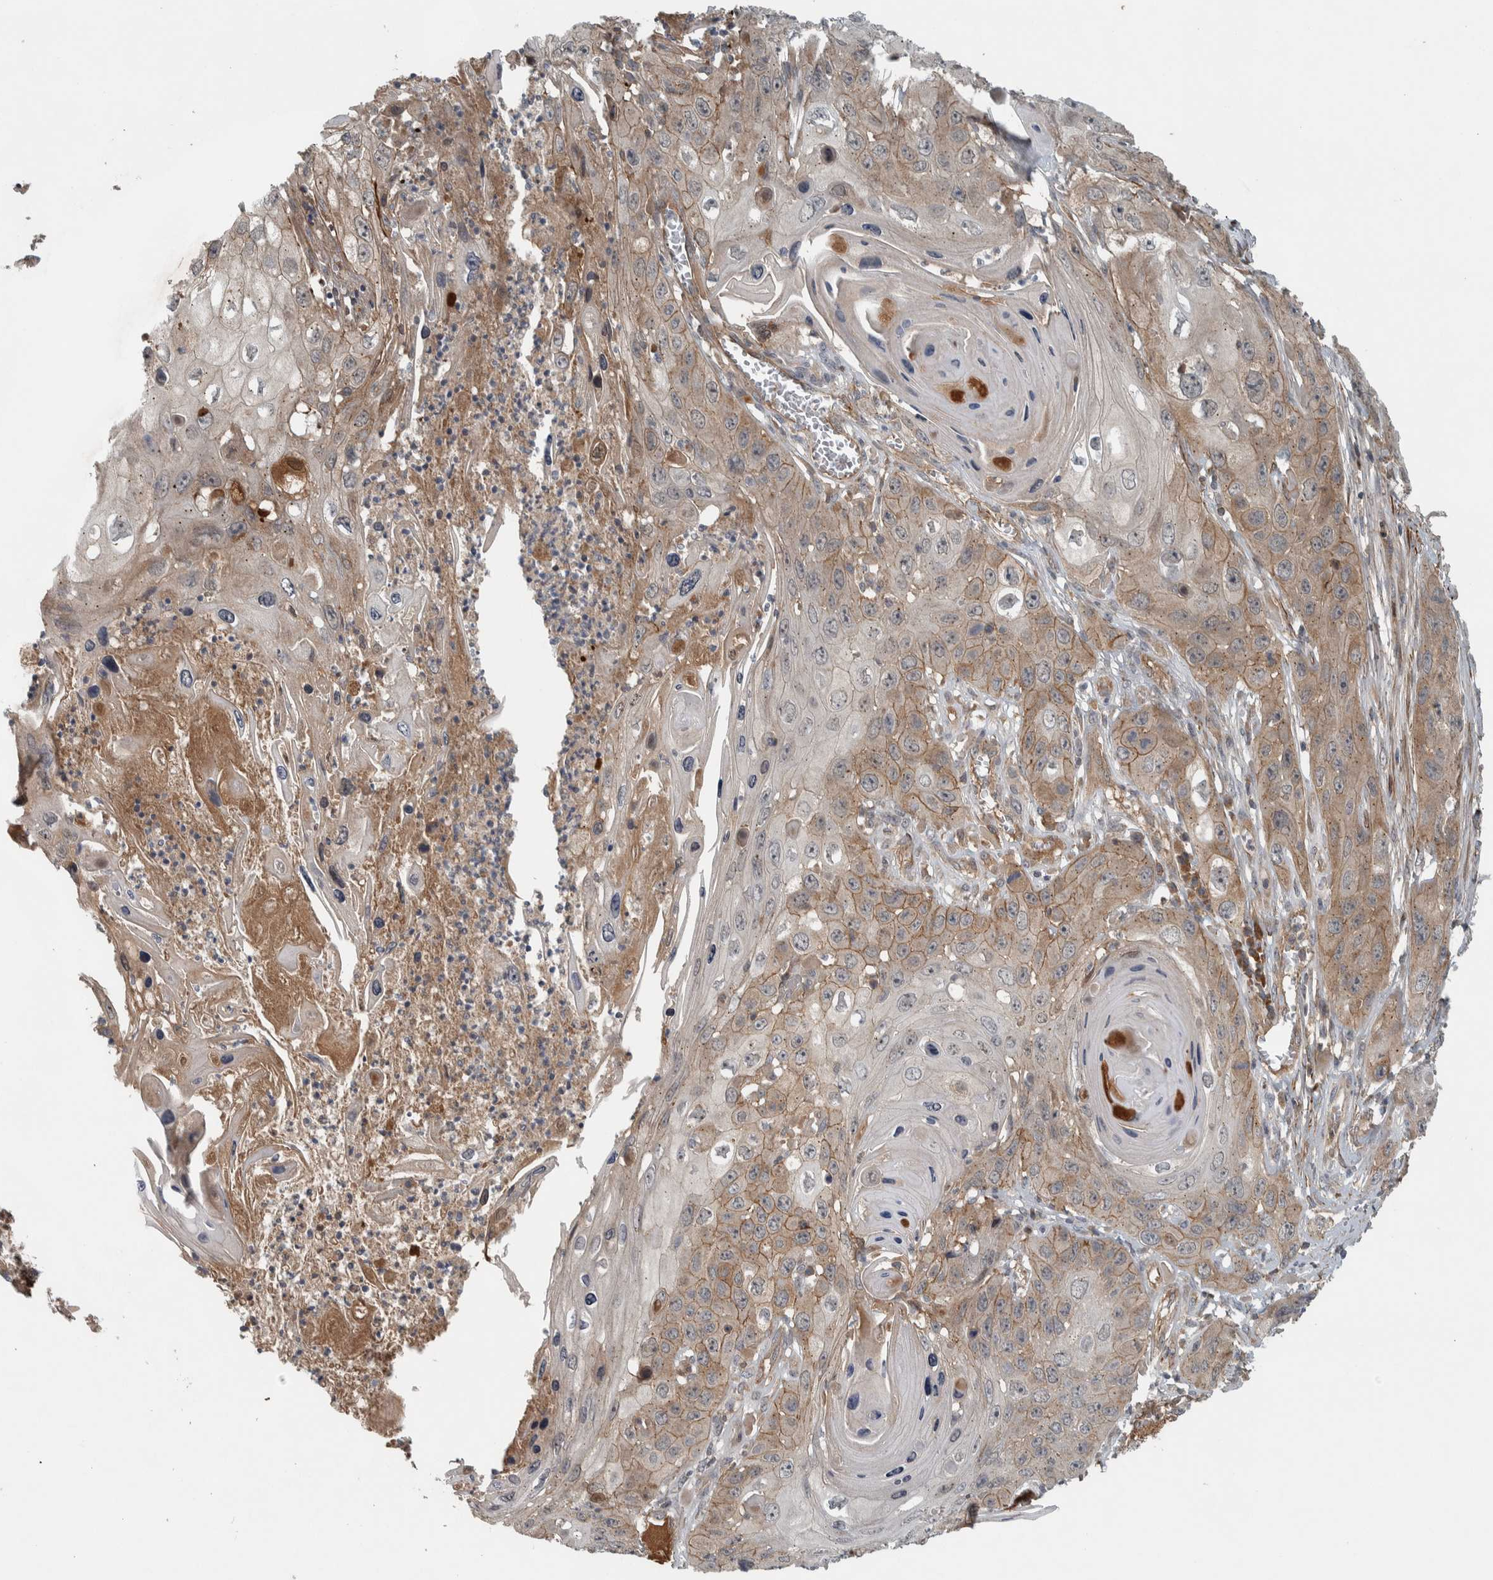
{"staining": {"intensity": "moderate", "quantity": ">75%", "location": "cytoplasmic/membranous"}, "tissue": "skin cancer", "cell_type": "Tumor cells", "image_type": "cancer", "snomed": [{"axis": "morphology", "description": "Squamous cell carcinoma, NOS"}, {"axis": "topography", "description": "Skin"}], "caption": "Protein staining of skin cancer (squamous cell carcinoma) tissue shows moderate cytoplasmic/membranous expression in about >75% of tumor cells. Immunohistochemistry stains the protein in brown and the nuclei are stained blue.", "gene": "LBHD1", "patient": {"sex": "male", "age": 55}}